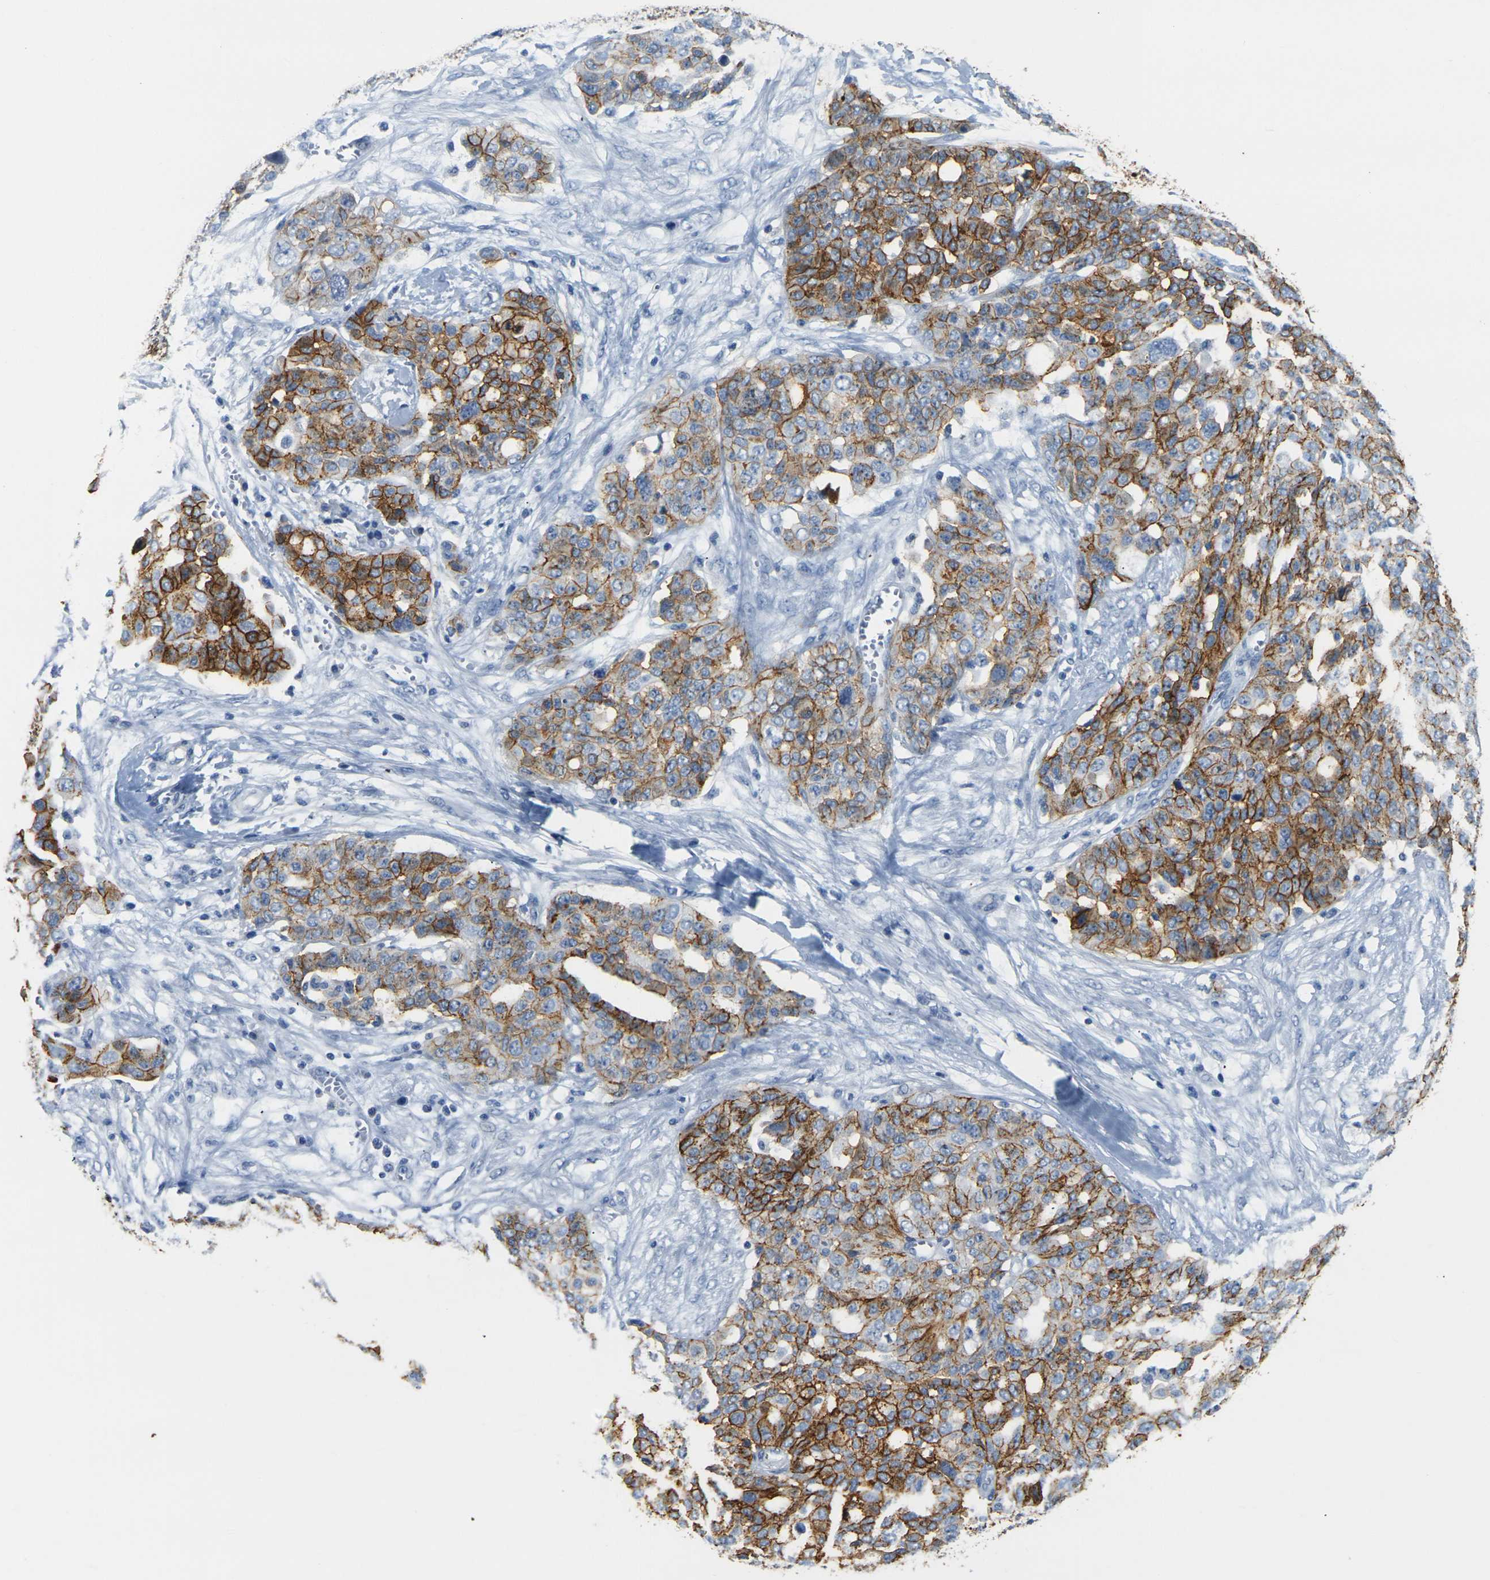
{"staining": {"intensity": "strong", "quantity": ">75%", "location": "cytoplasmic/membranous"}, "tissue": "ovarian cancer", "cell_type": "Tumor cells", "image_type": "cancer", "snomed": [{"axis": "morphology", "description": "Cystadenocarcinoma, serous, NOS"}, {"axis": "topography", "description": "Soft tissue"}, {"axis": "topography", "description": "Ovary"}], "caption": "An IHC image of neoplastic tissue is shown. Protein staining in brown highlights strong cytoplasmic/membranous positivity in serous cystadenocarcinoma (ovarian) within tumor cells.", "gene": "CLDN7", "patient": {"sex": "female", "age": 57}}